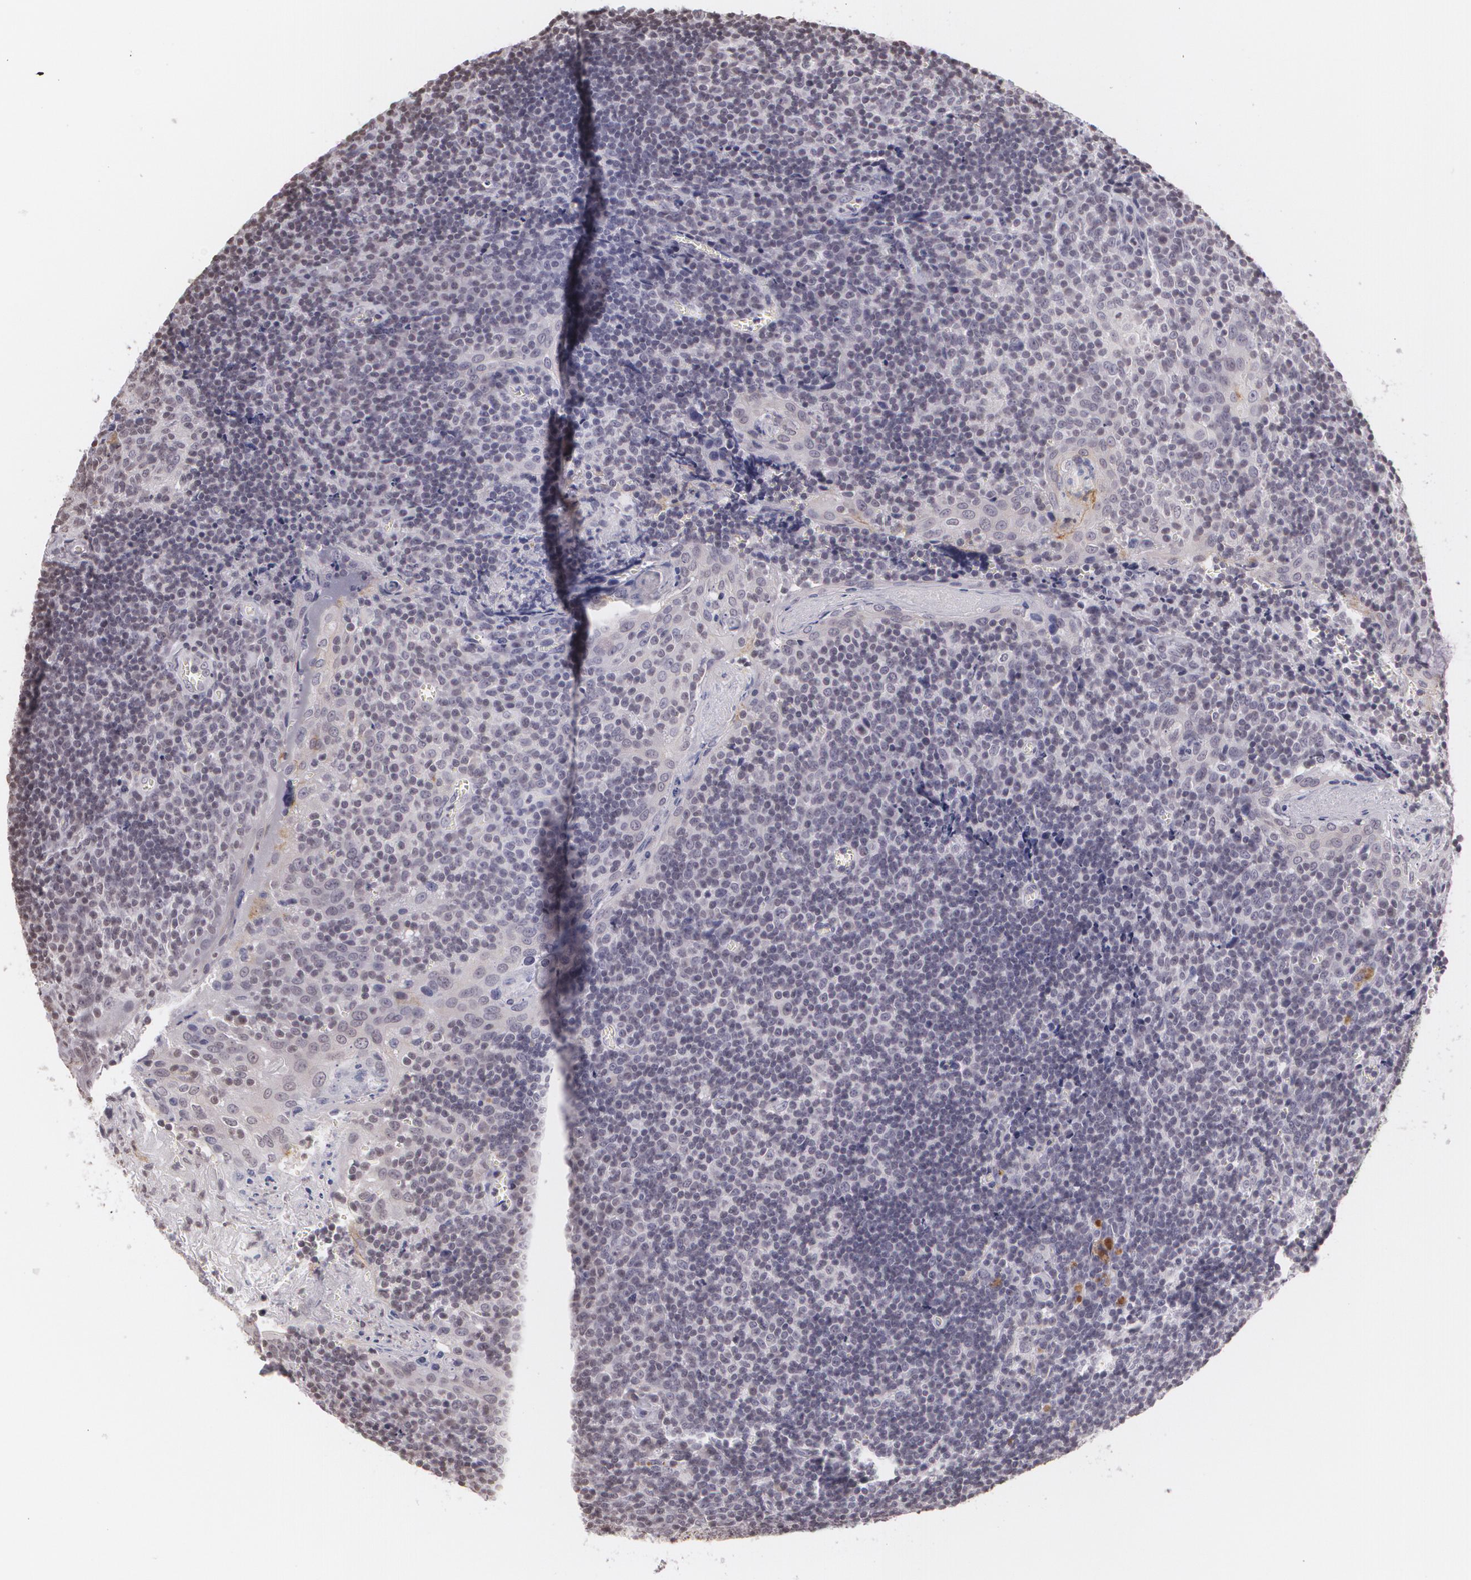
{"staining": {"intensity": "negative", "quantity": "none", "location": "none"}, "tissue": "tonsil", "cell_type": "Germinal center cells", "image_type": "normal", "snomed": [{"axis": "morphology", "description": "Normal tissue, NOS"}, {"axis": "topography", "description": "Tonsil"}], "caption": "This image is of normal tonsil stained with immunohistochemistry to label a protein in brown with the nuclei are counter-stained blue. There is no expression in germinal center cells.", "gene": "MUC1", "patient": {"sex": "male", "age": 20}}